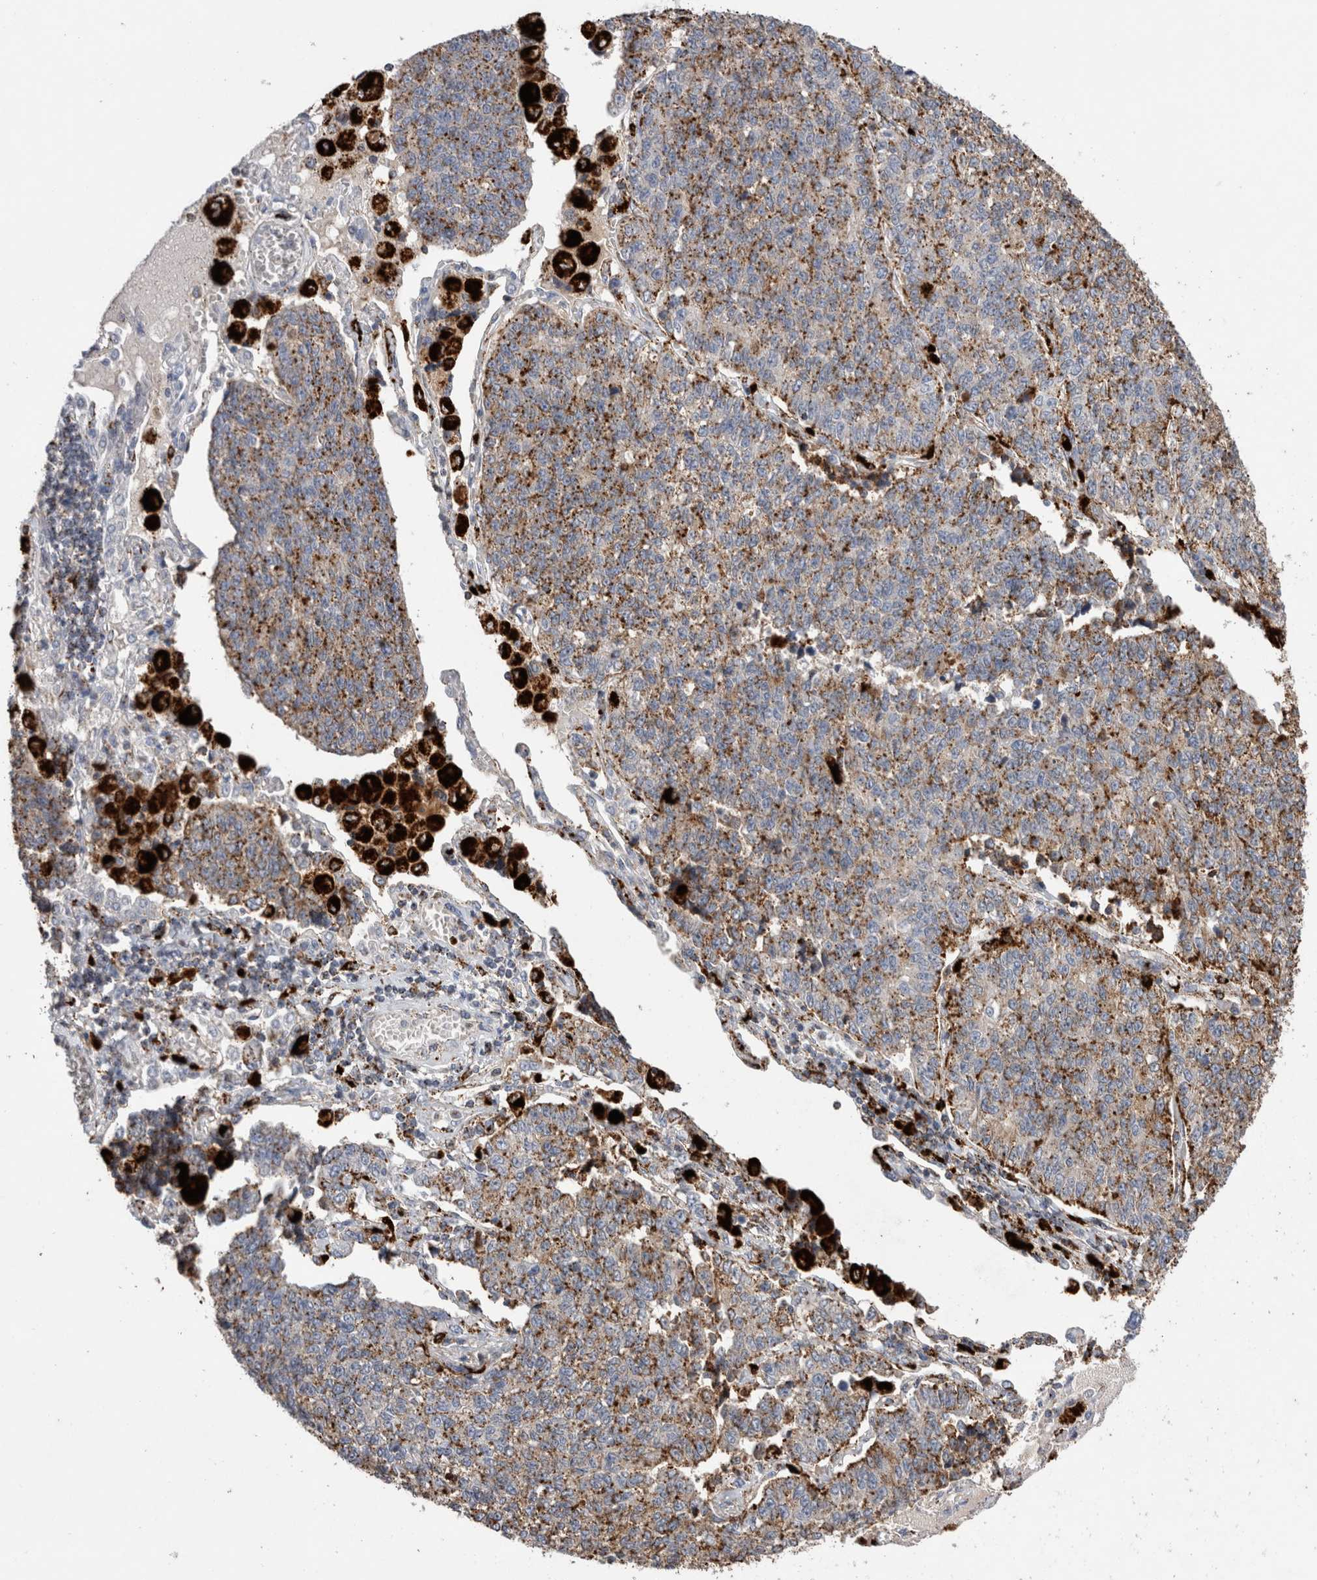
{"staining": {"intensity": "moderate", "quantity": ">75%", "location": "cytoplasmic/membranous"}, "tissue": "lung cancer", "cell_type": "Tumor cells", "image_type": "cancer", "snomed": [{"axis": "morphology", "description": "Adenocarcinoma, NOS"}, {"axis": "topography", "description": "Lung"}], "caption": "The immunohistochemical stain labels moderate cytoplasmic/membranous expression in tumor cells of lung cancer tissue.", "gene": "CTSA", "patient": {"sex": "male", "age": 49}}